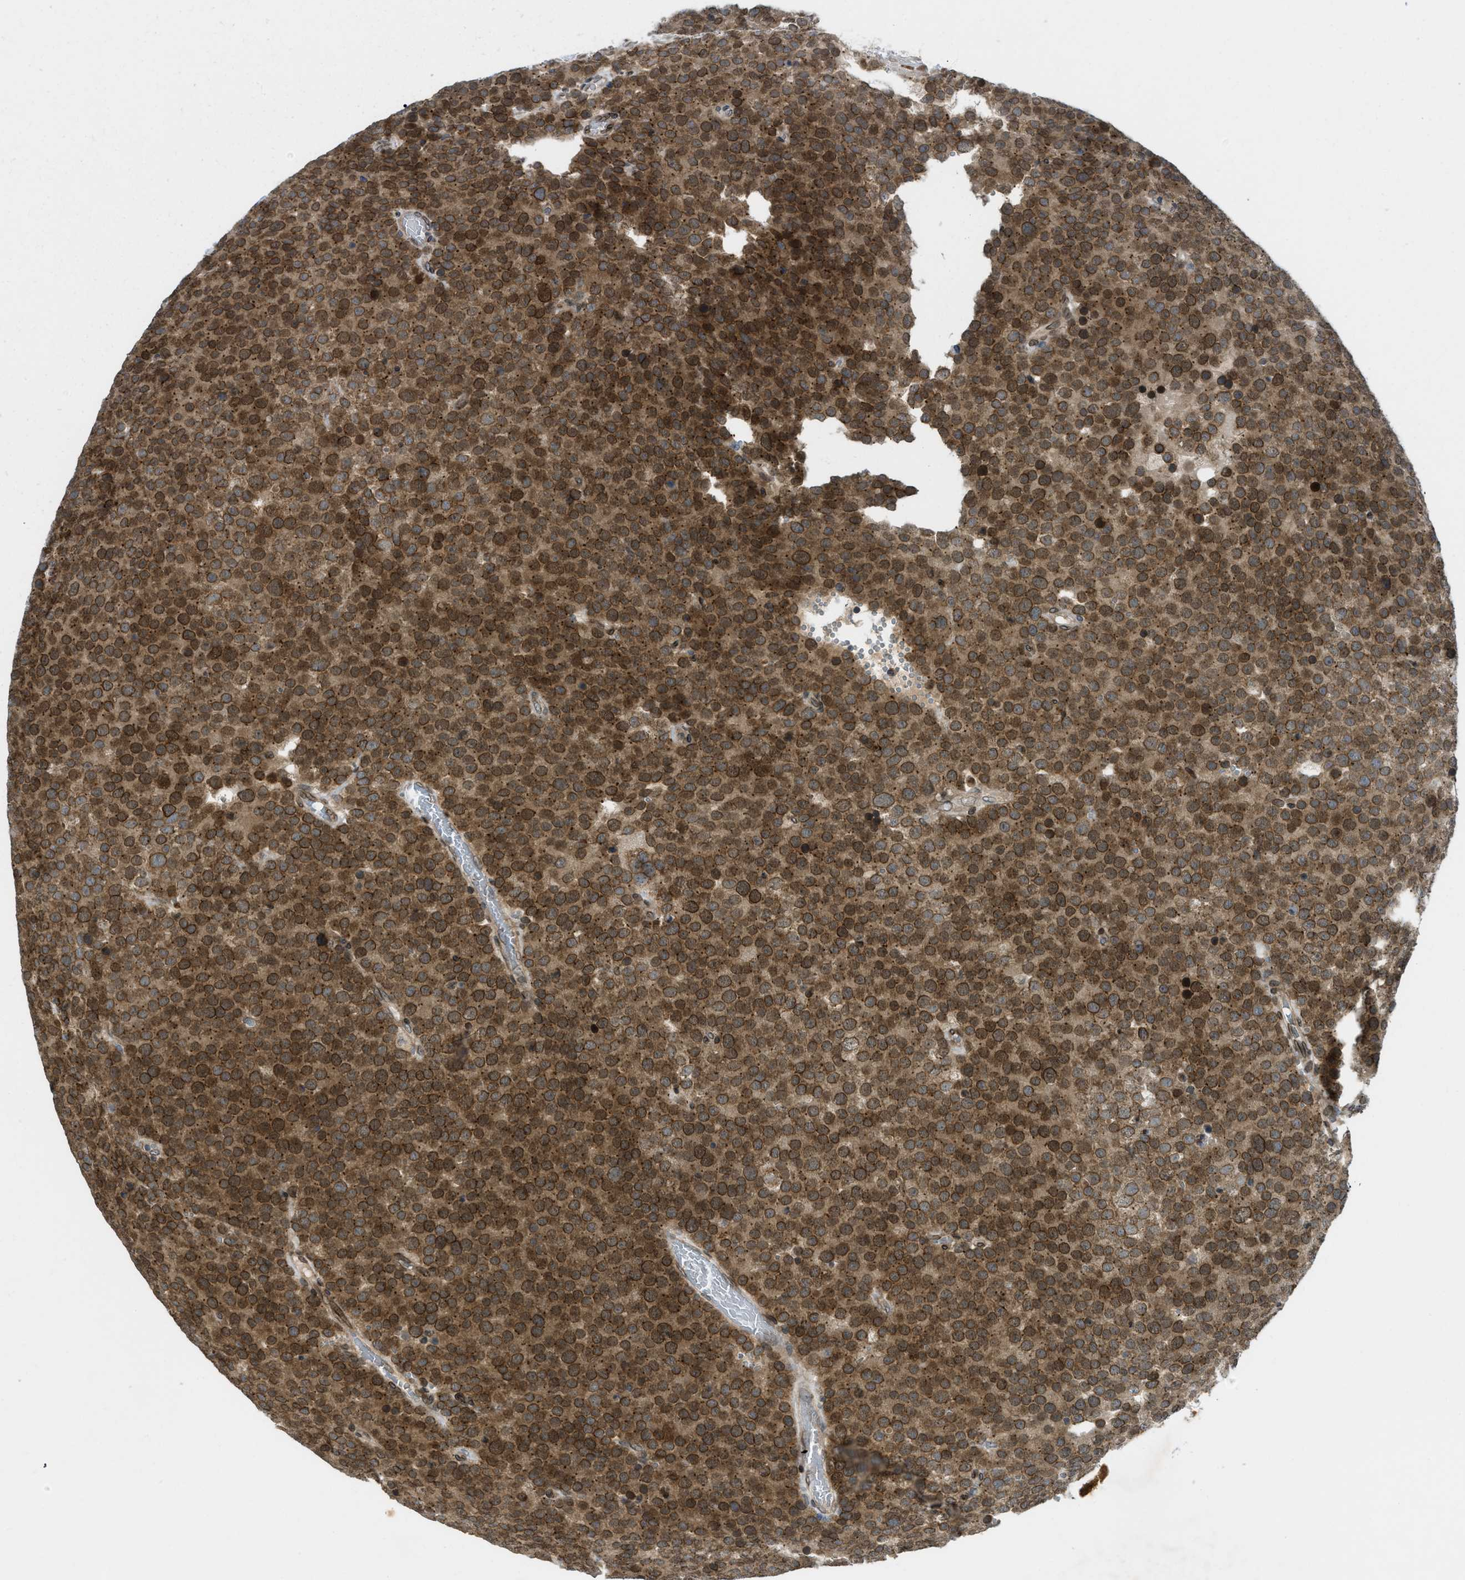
{"staining": {"intensity": "moderate", "quantity": ">75%", "location": "cytoplasmic/membranous,nuclear"}, "tissue": "testis cancer", "cell_type": "Tumor cells", "image_type": "cancer", "snomed": [{"axis": "morphology", "description": "Normal tissue, NOS"}, {"axis": "morphology", "description": "Seminoma, NOS"}, {"axis": "topography", "description": "Testis"}], "caption": "DAB (3,3'-diaminobenzidine) immunohistochemical staining of testis cancer (seminoma) demonstrates moderate cytoplasmic/membranous and nuclear protein expression in about >75% of tumor cells. The staining was performed using DAB, with brown indicating positive protein expression. Nuclei are stained blue with hematoxylin.", "gene": "EIF2AK3", "patient": {"sex": "male", "age": 71}}